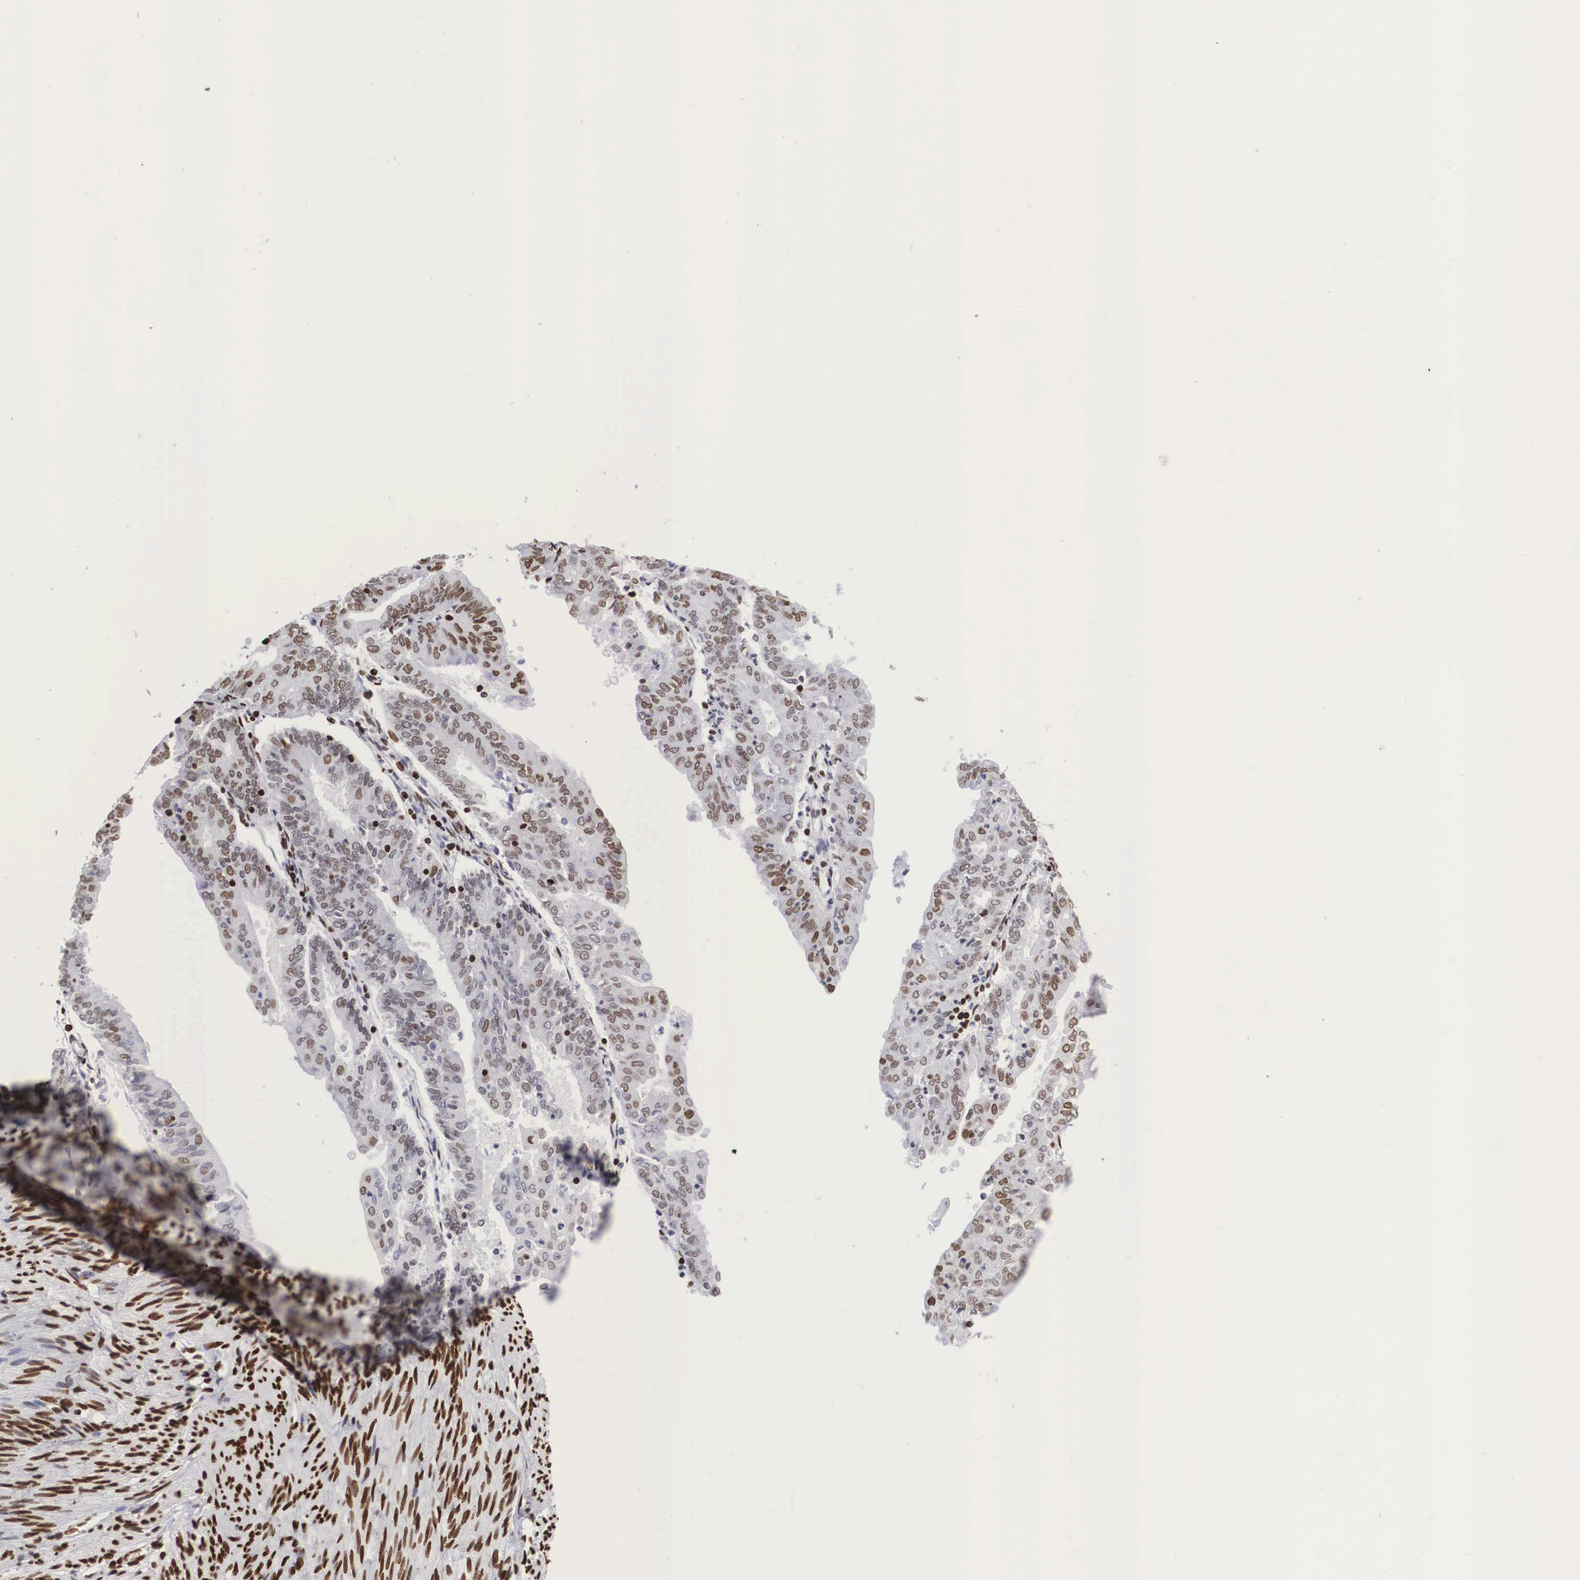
{"staining": {"intensity": "moderate", "quantity": ">75%", "location": "nuclear"}, "tissue": "endometrial cancer", "cell_type": "Tumor cells", "image_type": "cancer", "snomed": [{"axis": "morphology", "description": "Adenocarcinoma, NOS"}, {"axis": "topography", "description": "Endometrium"}], "caption": "Immunohistochemical staining of endometrial cancer (adenocarcinoma) exhibits medium levels of moderate nuclear positivity in approximately >75% of tumor cells. (IHC, brightfield microscopy, high magnification).", "gene": "MECP2", "patient": {"sex": "female", "age": 76}}